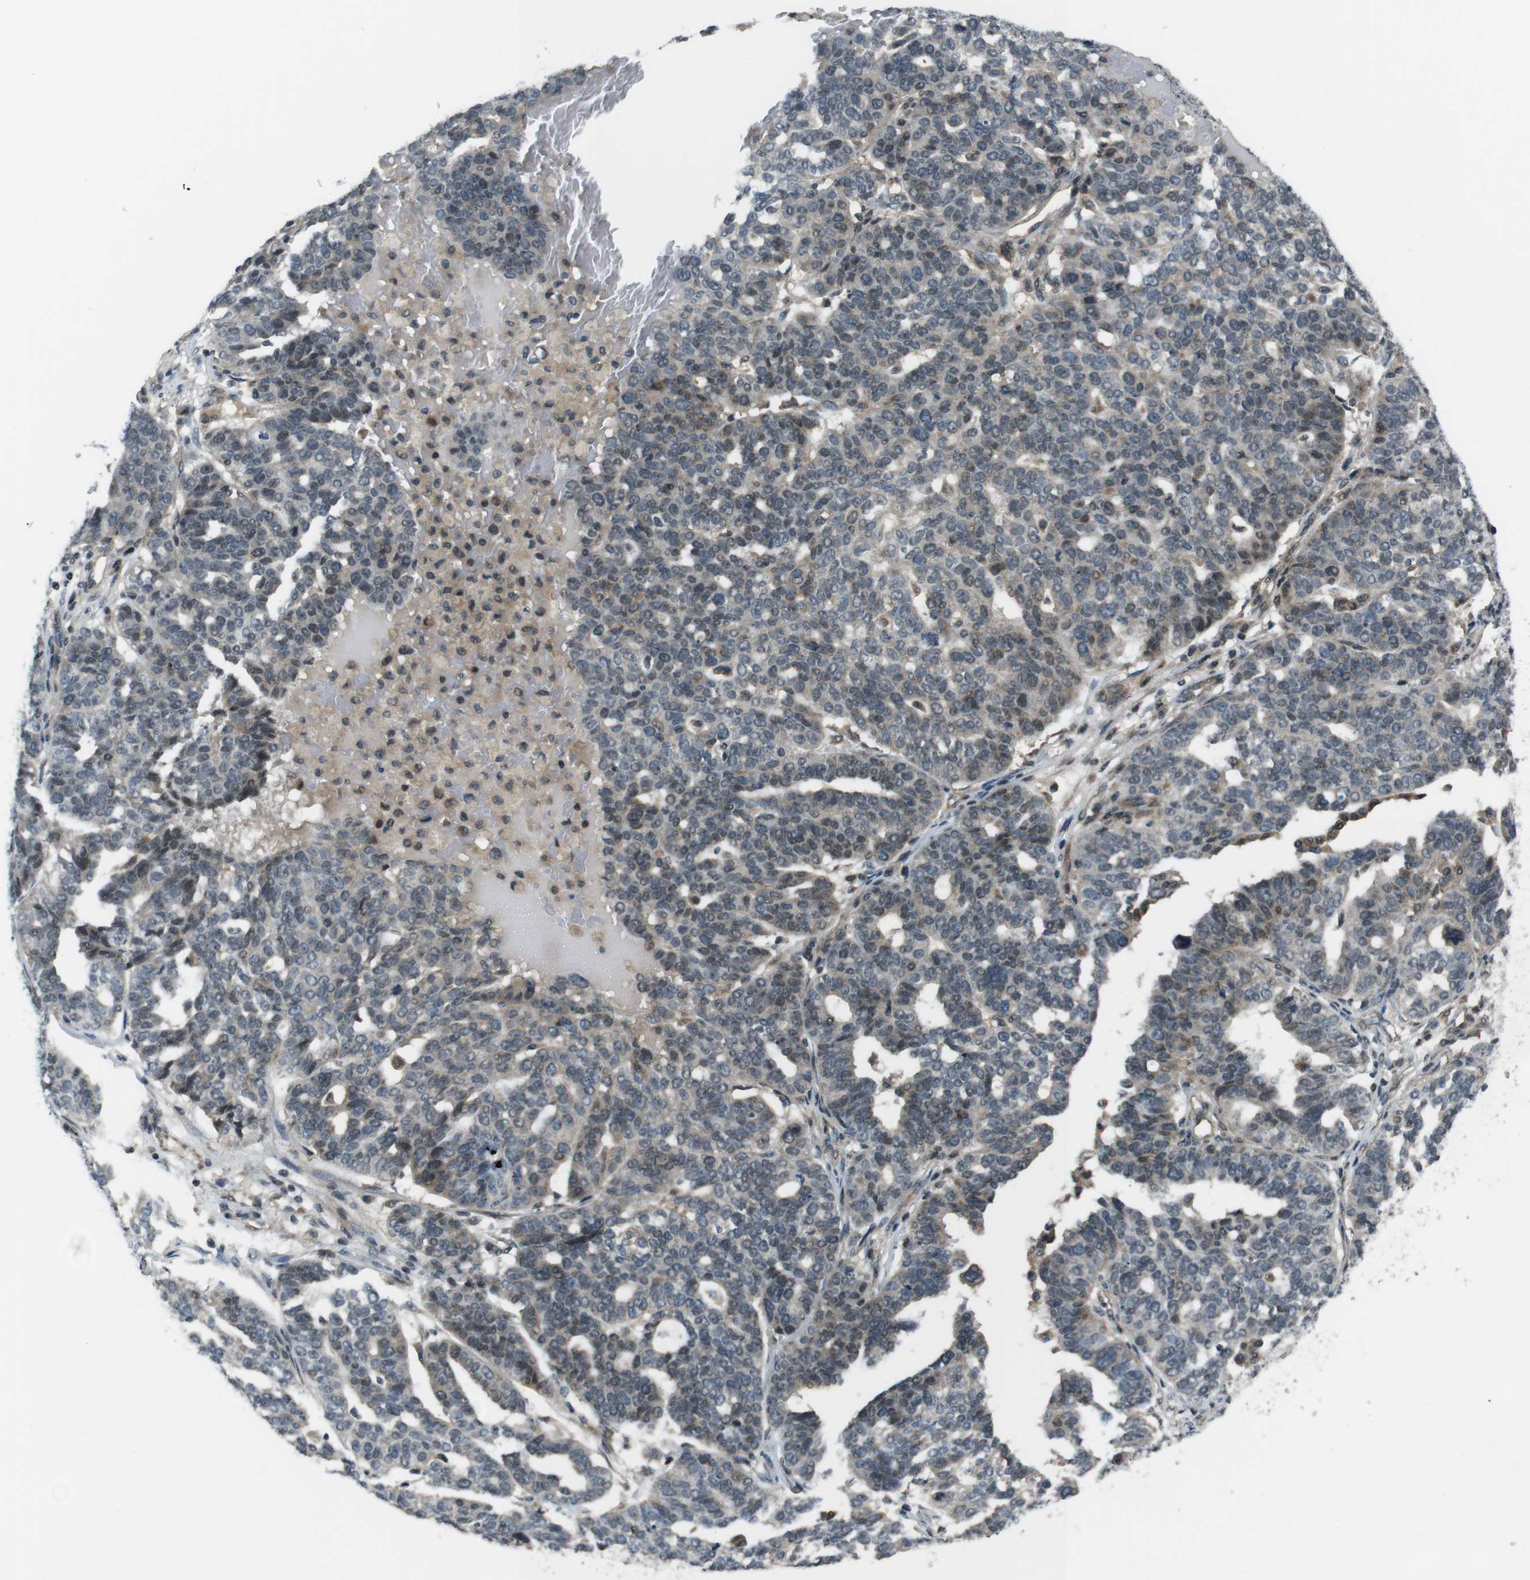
{"staining": {"intensity": "weak", "quantity": "25%-75%", "location": "cytoplasmic/membranous,nuclear"}, "tissue": "ovarian cancer", "cell_type": "Tumor cells", "image_type": "cancer", "snomed": [{"axis": "morphology", "description": "Cystadenocarcinoma, serous, NOS"}, {"axis": "topography", "description": "Ovary"}], "caption": "Weak cytoplasmic/membranous and nuclear positivity is appreciated in approximately 25%-75% of tumor cells in ovarian cancer.", "gene": "TIAM2", "patient": {"sex": "female", "age": 59}}